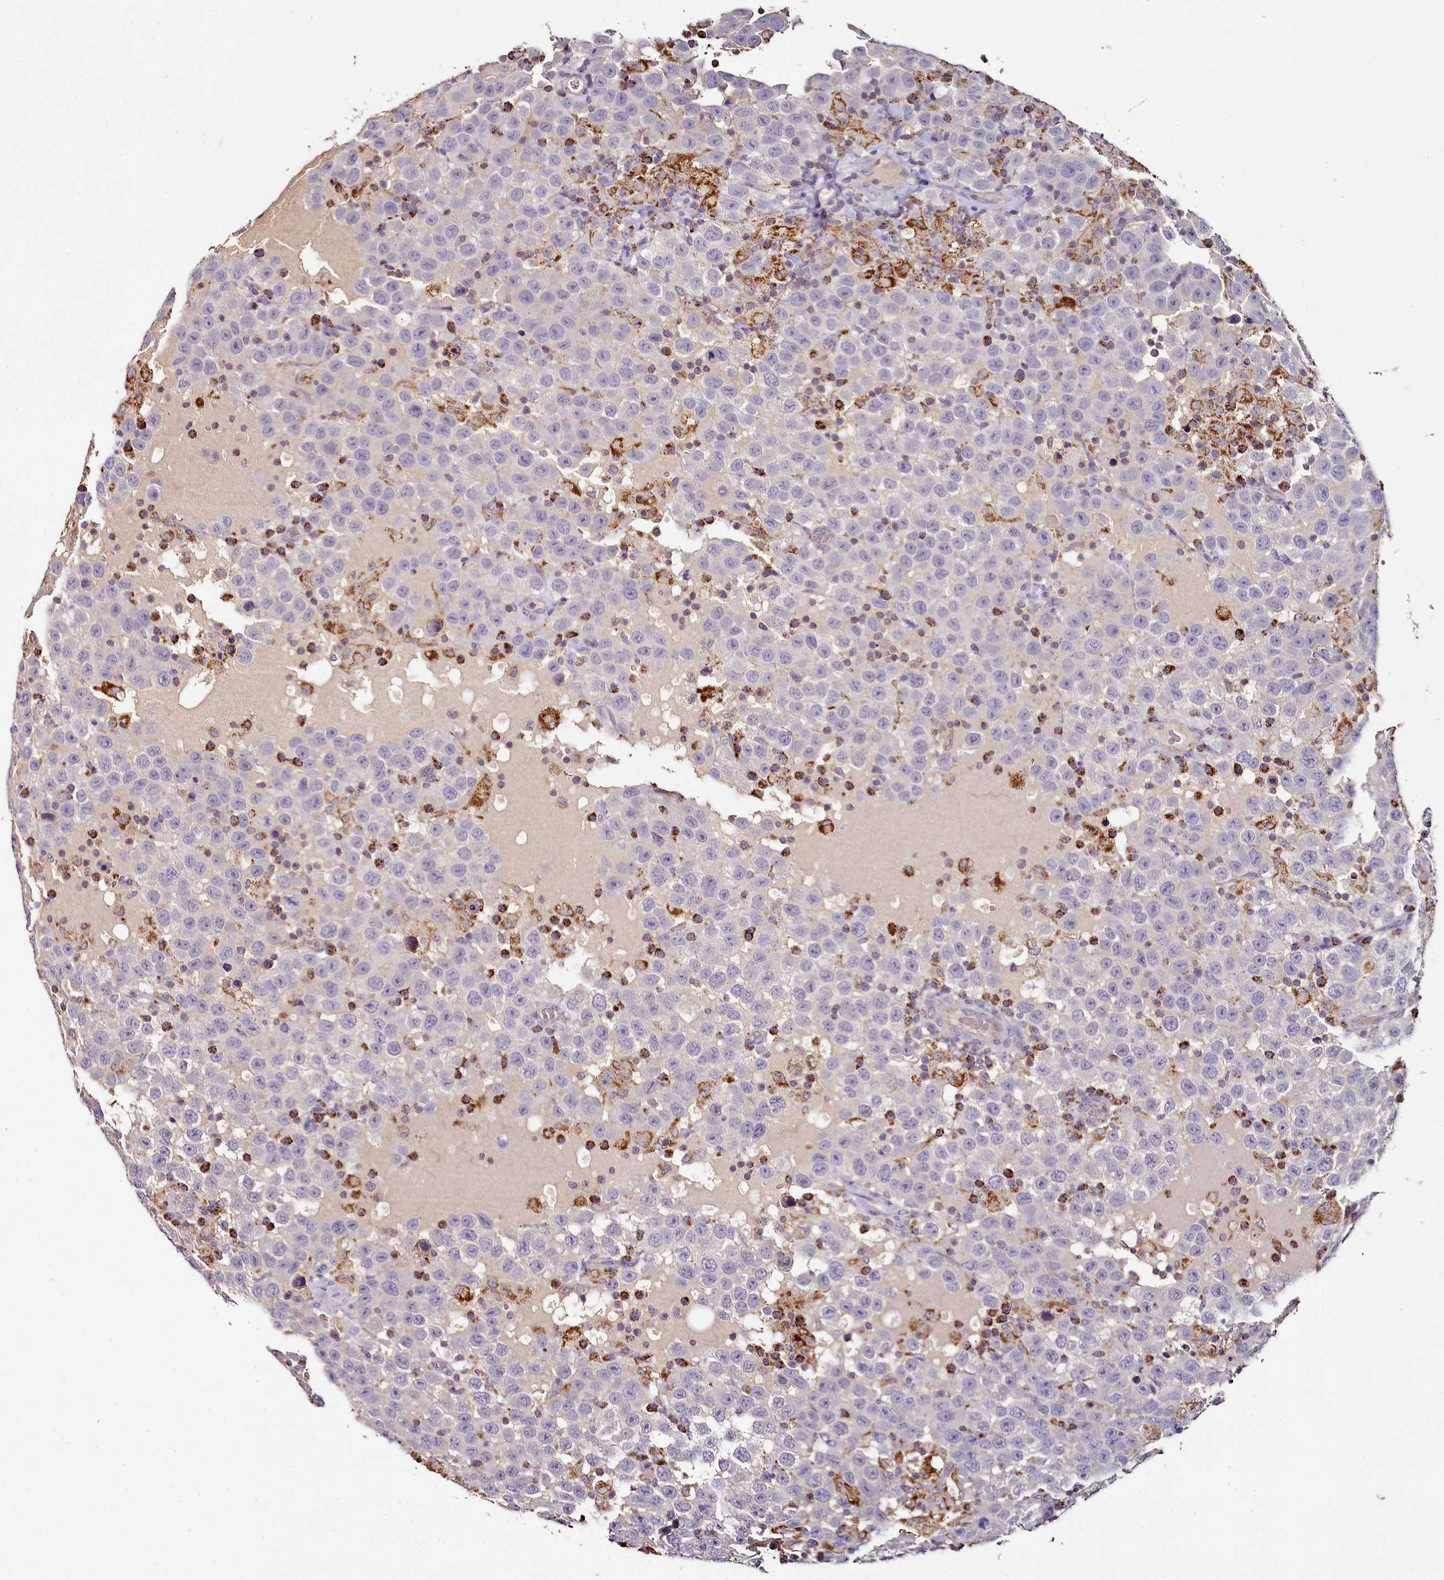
{"staining": {"intensity": "negative", "quantity": "none", "location": "none"}, "tissue": "testis cancer", "cell_type": "Tumor cells", "image_type": "cancer", "snomed": [{"axis": "morphology", "description": "Seminoma, NOS"}, {"axis": "topography", "description": "Testis"}], "caption": "An image of seminoma (testis) stained for a protein shows no brown staining in tumor cells.", "gene": "ACSS1", "patient": {"sex": "male", "age": 41}}